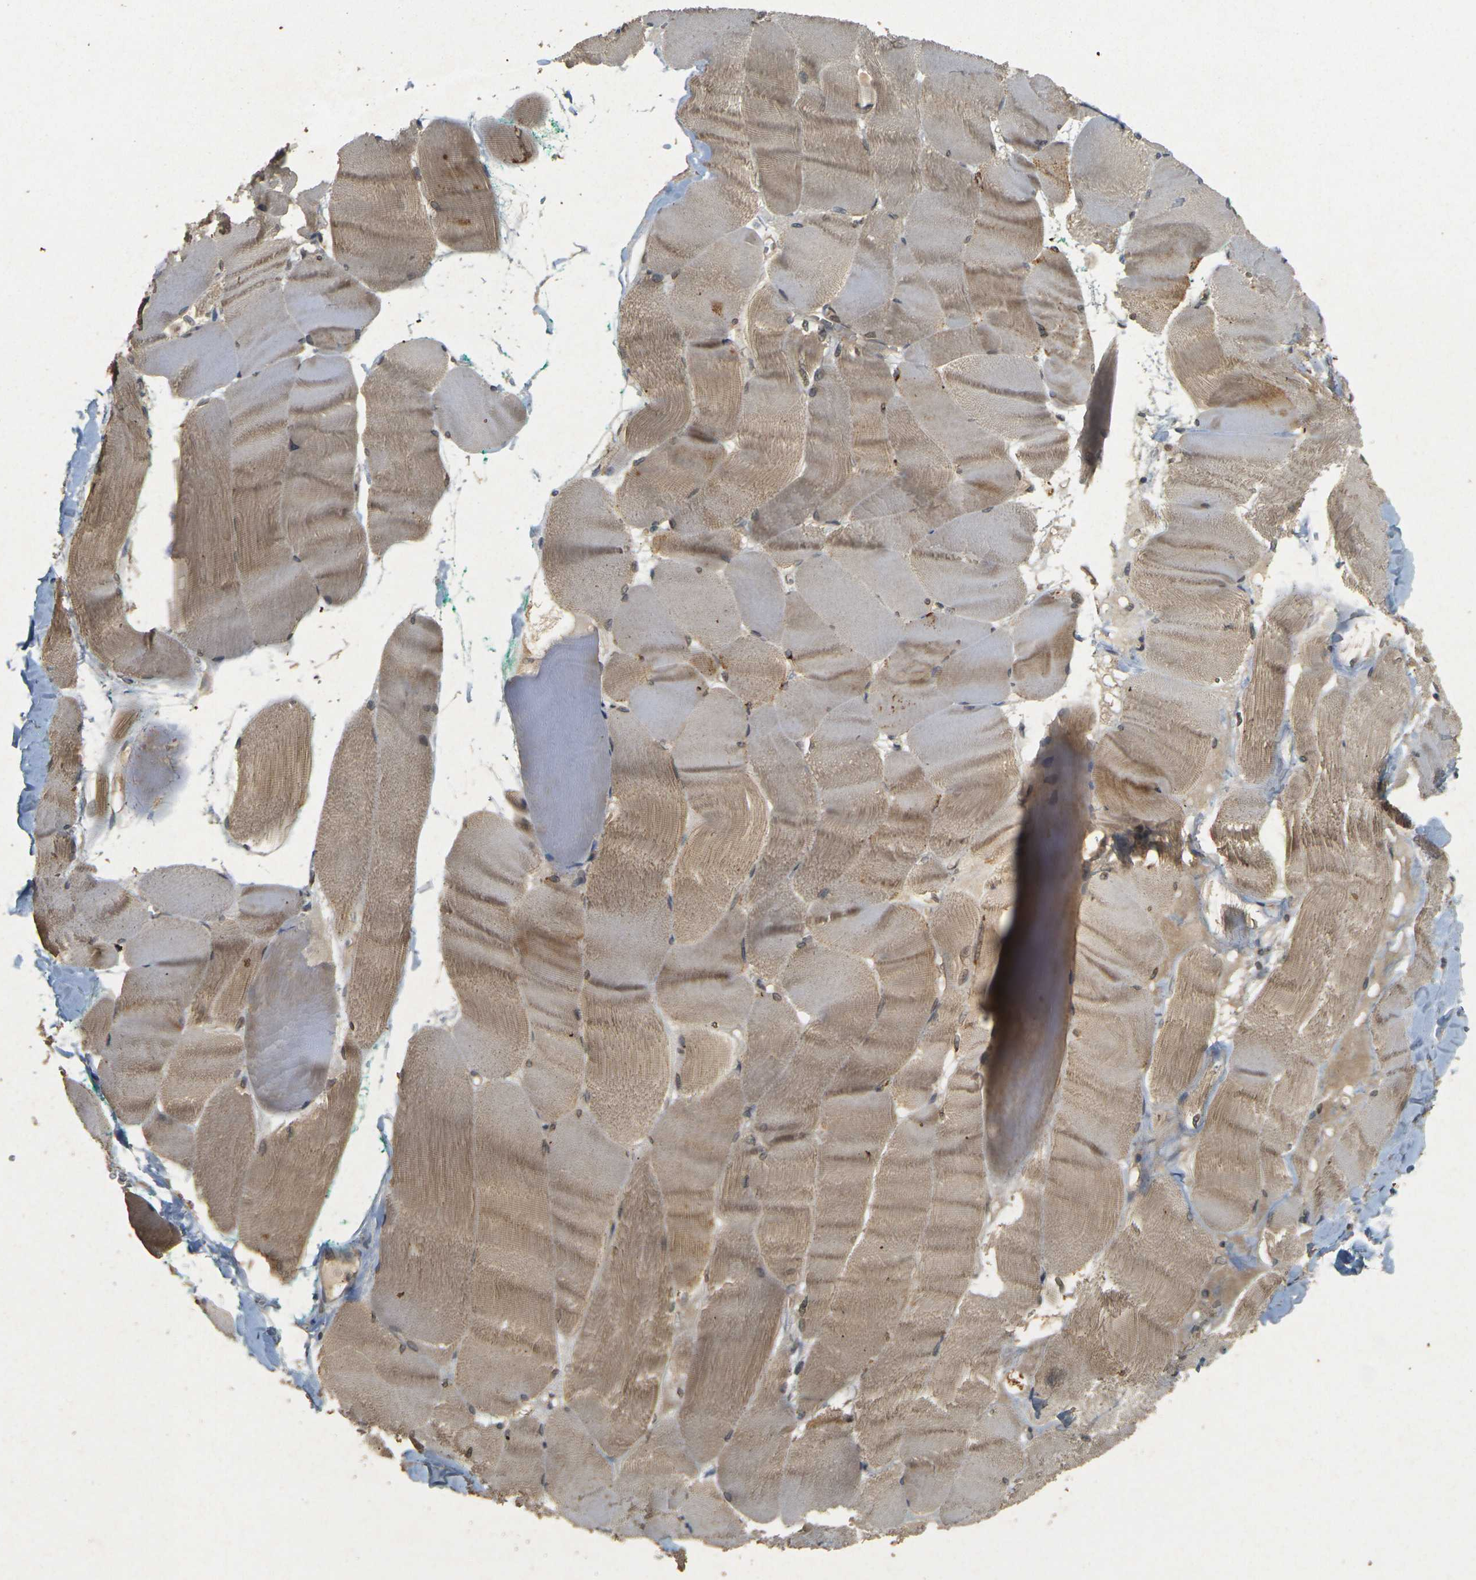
{"staining": {"intensity": "weak", "quantity": ">75%", "location": "cytoplasmic/membranous"}, "tissue": "skeletal muscle", "cell_type": "Myocytes", "image_type": "normal", "snomed": [{"axis": "morphology", "description": "Normal tissue, NOS"}, {"axis": "morphology", "description": "Squamous cell carcinoma, NOS"}, {"axis": "topography", "description": "Skeletal muscle"}], "caption": "Immunohistochemistry (IHC) (DAB (3,3'-diaminobenzidine)) staining of benign human skeletal muscle shows weak cytoplasmic/membranous protein positivity in approximately >75% of myocytes.", "gene": "ERN1", "patient": {"sex": "male", "age": 51}}